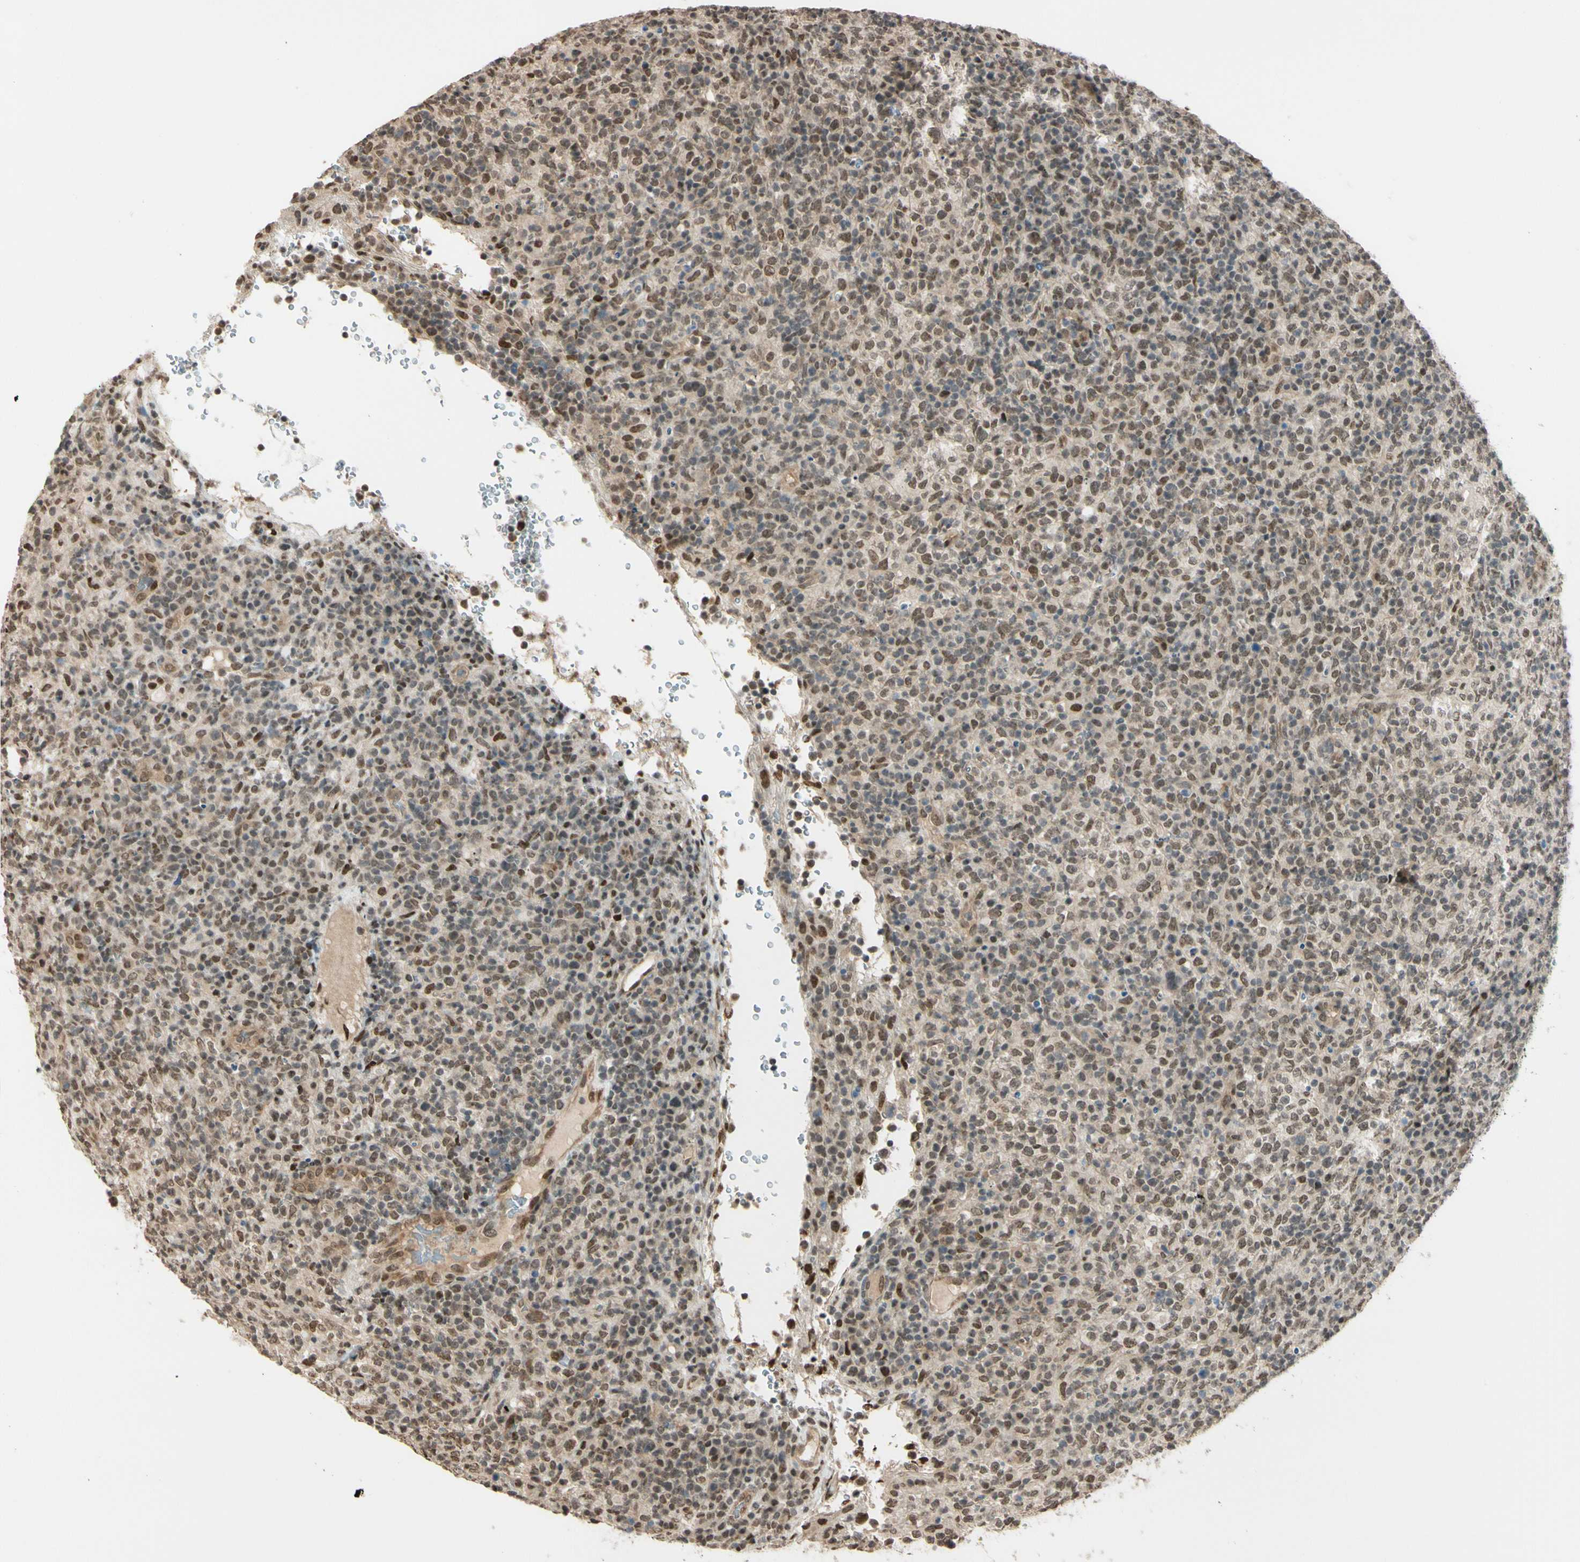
{"staining": {"intensity": "weak", "quantity": ">75%", "location": "nuclear"}, "tissue": "lymphoma", "cell_type": "Tumor cells", "image_type": "cancer", "snomed": [{"axis": "morphology", "description": "Malignant lymphoma, non-Hodgkin's type, High grade"}, {"axis": "topography", "description": "Lymph node"}], "caption": "A histopathology image of lymphoma stained for a protein shows weak nuclear brown staining in tumor cells.", "gene": "SUFU", "patient": {"sex": "female", "age": 76}}